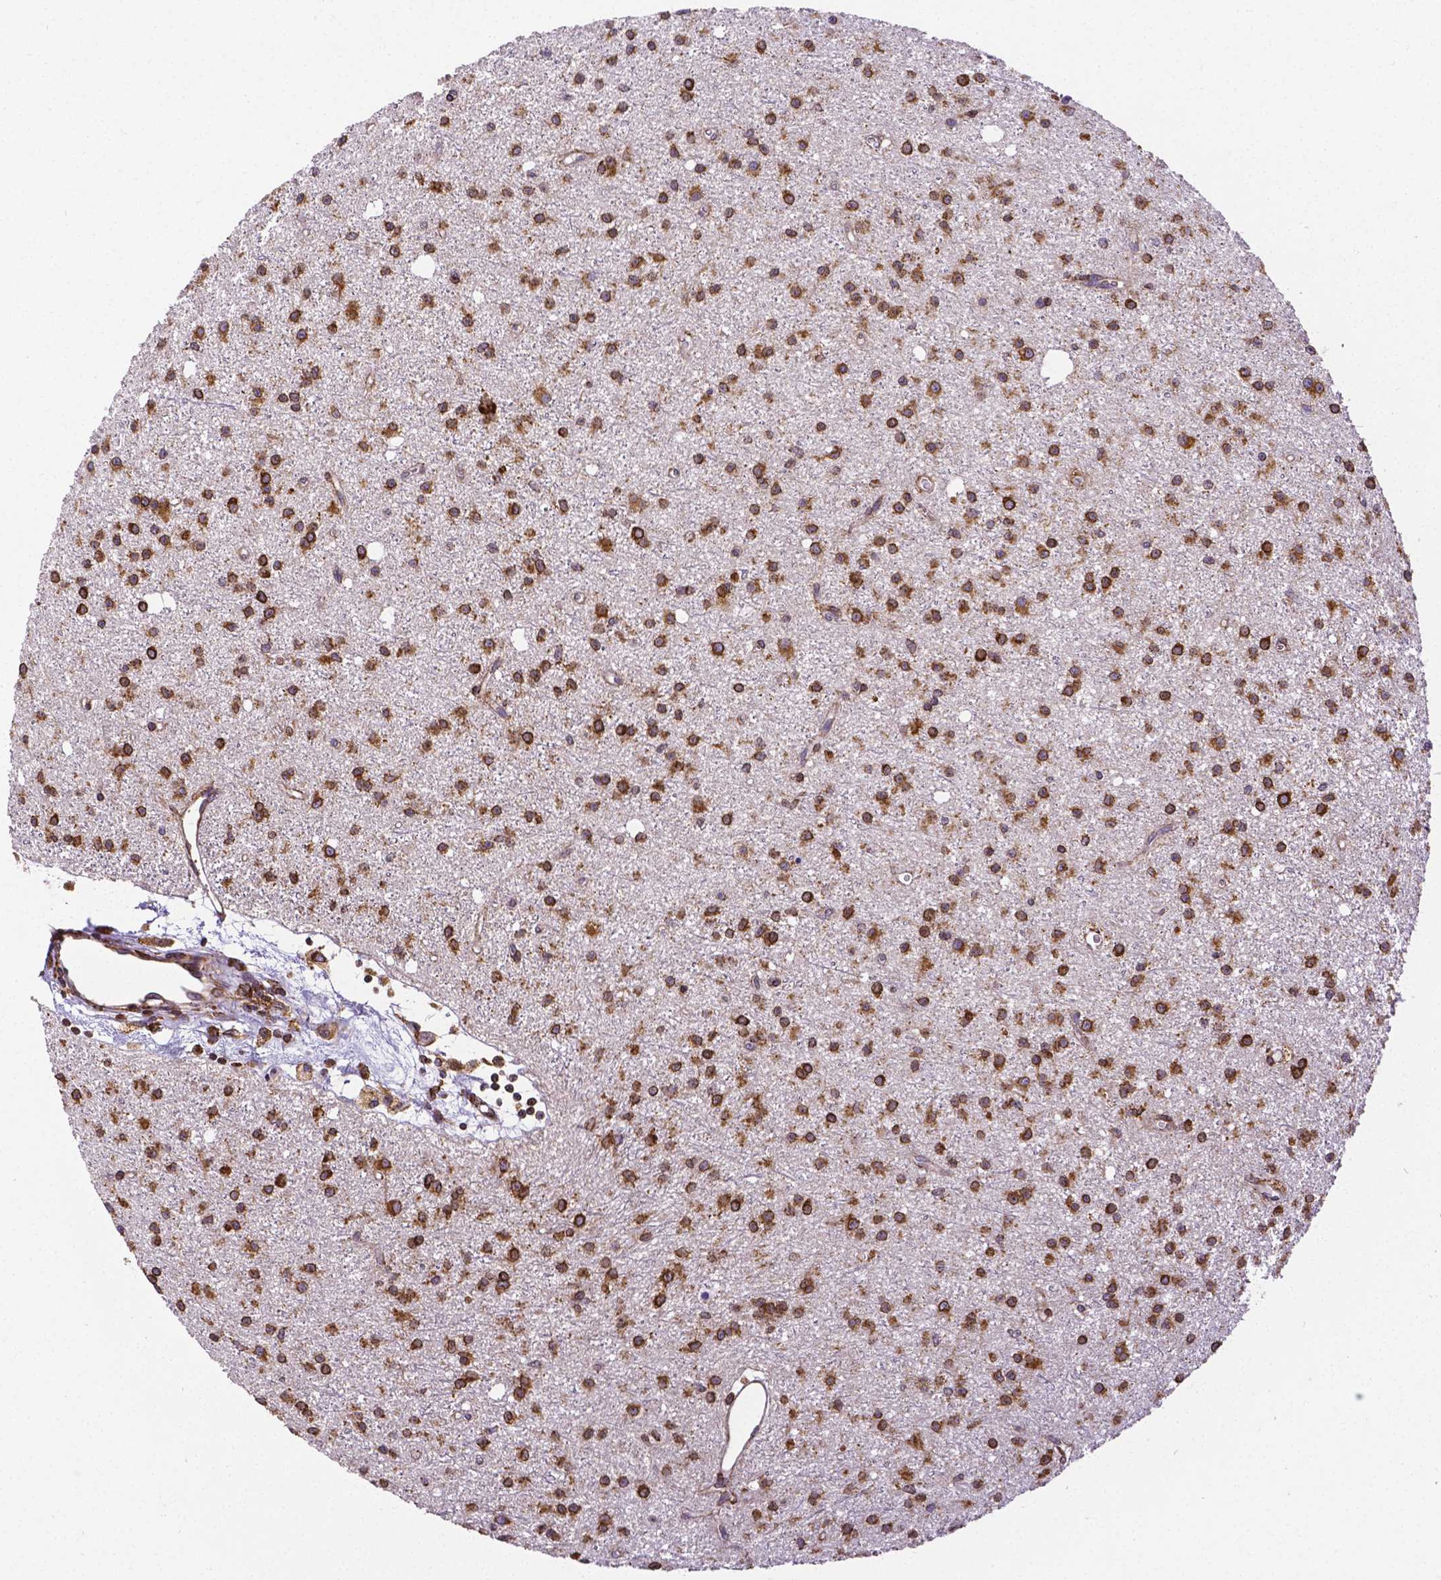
{"staining": {"intensity": "strong", "quantity": ">75%", "location": "cytoplasmic/membranous"}, "tissue": "glioma", "cell_type": "Tumor cells", "image_type": "cancer", "snomed": [{"axis": "morphology", "description": "Glioma, malignant, Low grade"}, {"axis": "topography", "description": "Brain"}], "caption": "Brown immunohistochemical staining in glioma demonstrates strong cytoplasmic/membranous positivity in approximately >75% of tumor cells. The protein of interest is stained brown, and the nuclei are stained in blue (DAB IHC with brightfield microscopy, high magnification).", "gene": "MTDH", "patient": {"sex": "male", "age": 27}}